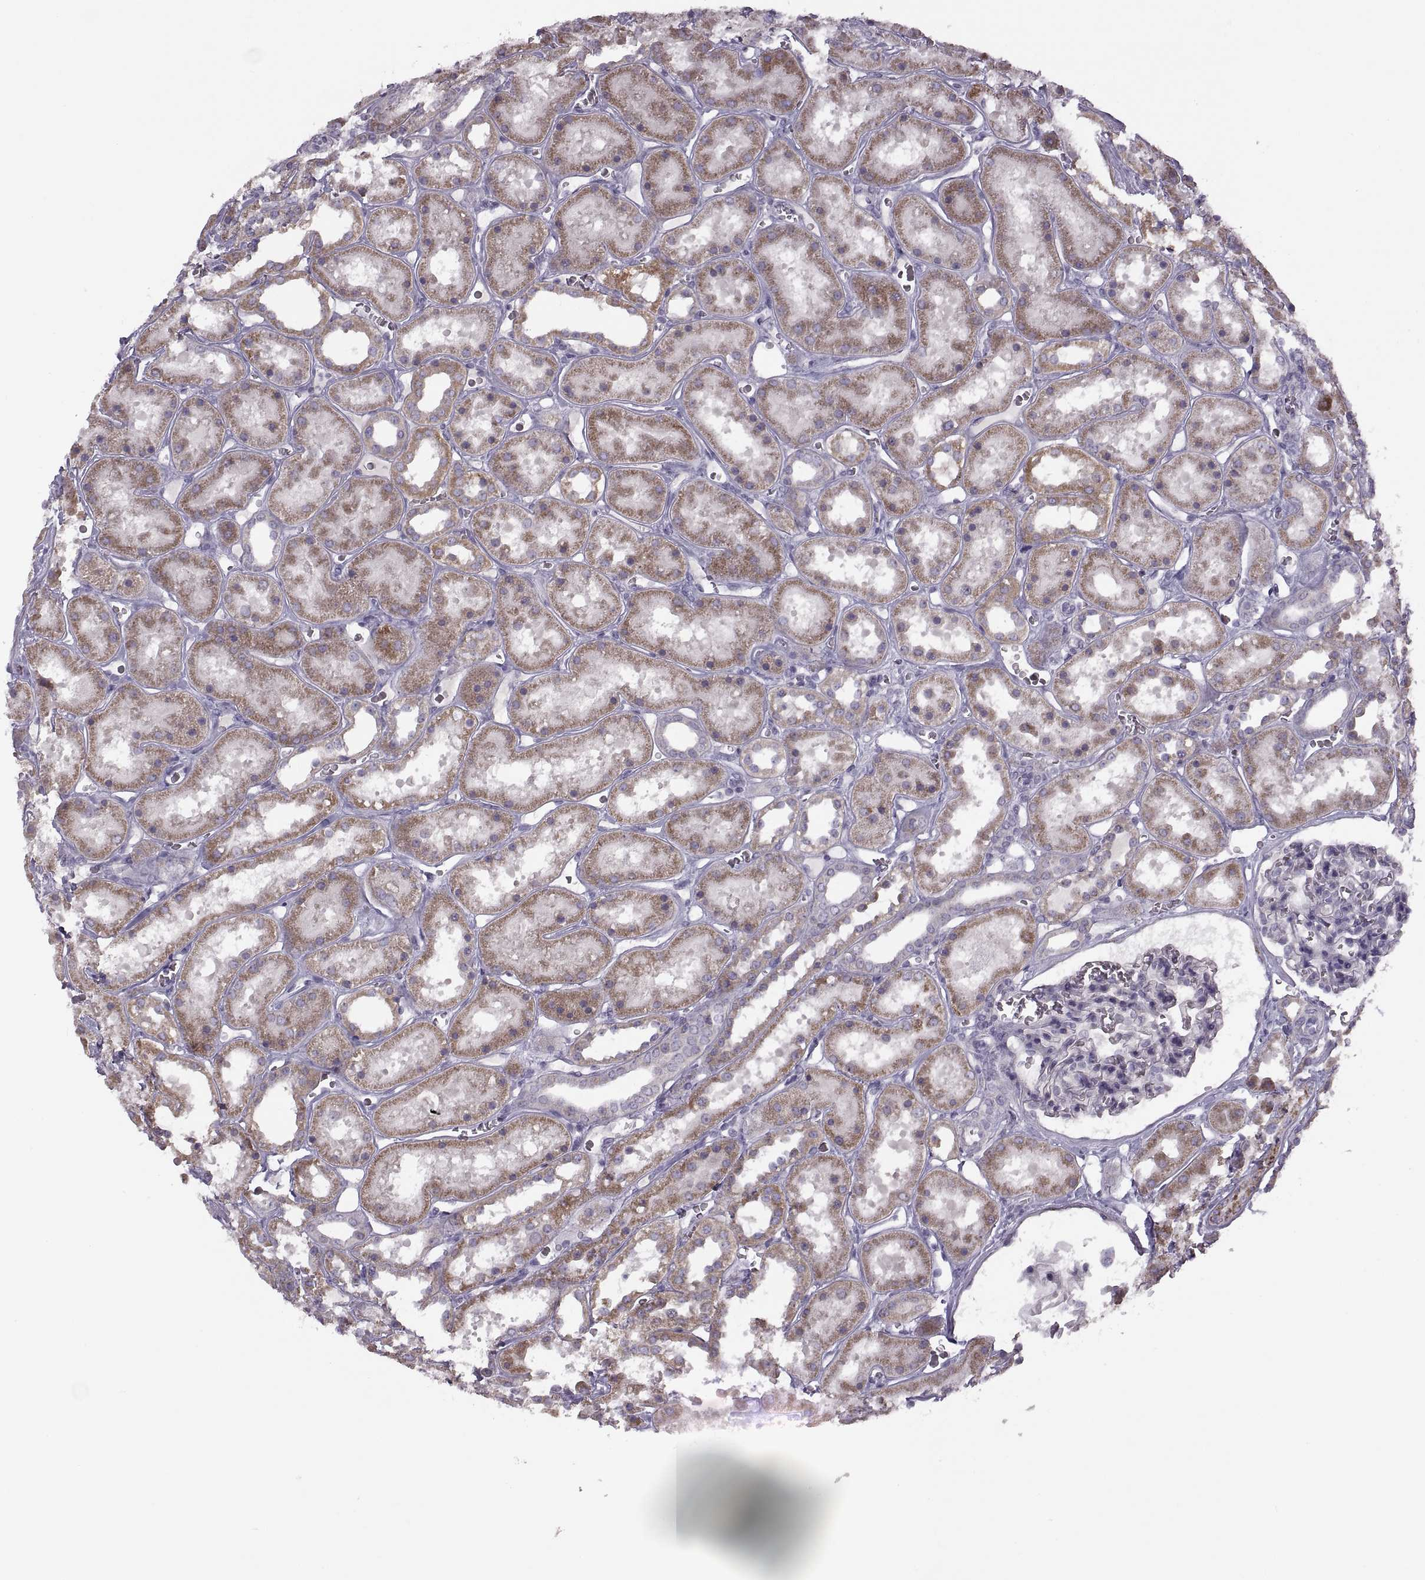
{"staining": {"intensity": "negative", "quantity": "none", "location": "none"}, "tissue": "kidney", "cell_type": "Cells in glomeruli", "image_type": "normal", "snomed": [{"axis": "morphology", "description": "Normal tissue, NOS"}, {"axis": "topography", "description": "Kidney"}], "caption": "Micrograph shows no significant protein staining in cells in glomeruli of normal kidney.", "gene": "PIERCE1", "patient": {"sex": "female", "age": 41}}